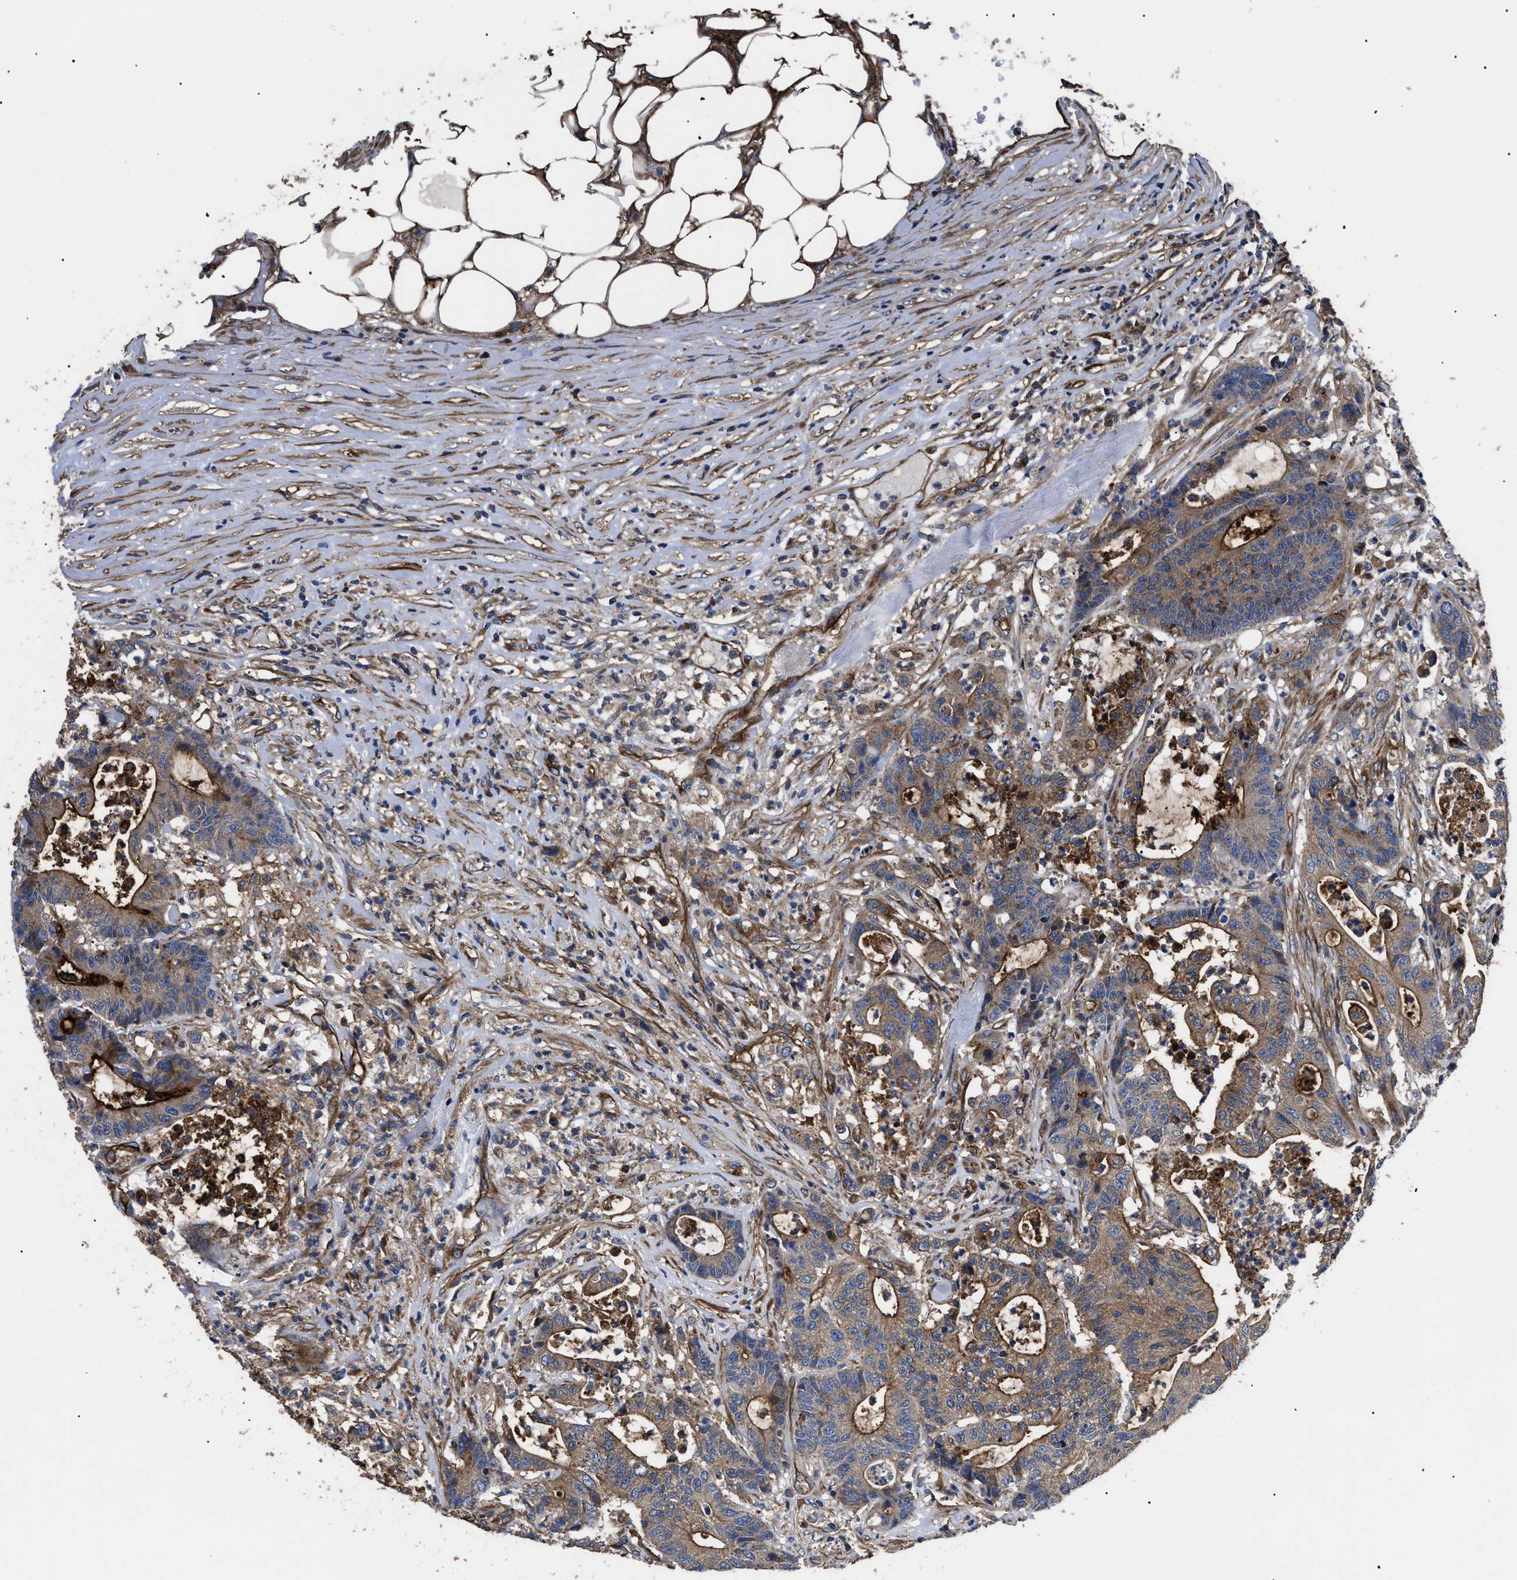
{"staining": {"intensity": "strong", "quantity": "25%-75%", "location": "cytoplasmic/membranous"}, "tissue": "colorectal cancer", "cell_type": "Tumor cells", "image_type": "cancer", "snomed": [{"axis": "morphology", "description": "Adenocarcinoma, NOS"}, {"axis": "topography", "description": "Colon"}], "caption": "A high-resolution photomicrograph shows immunohistochemistry staining of colorectal adenocarcinoma, which shows strong cytoplasmic/membranous staining in about 25%-75% of tumor cells. (DAB (3,3'-diaminobenzidine) IHC, brown staining for protein, blue staining for nuclei).", "gene": "NT5E", "patient": {"sex": "female", "age": 84}}